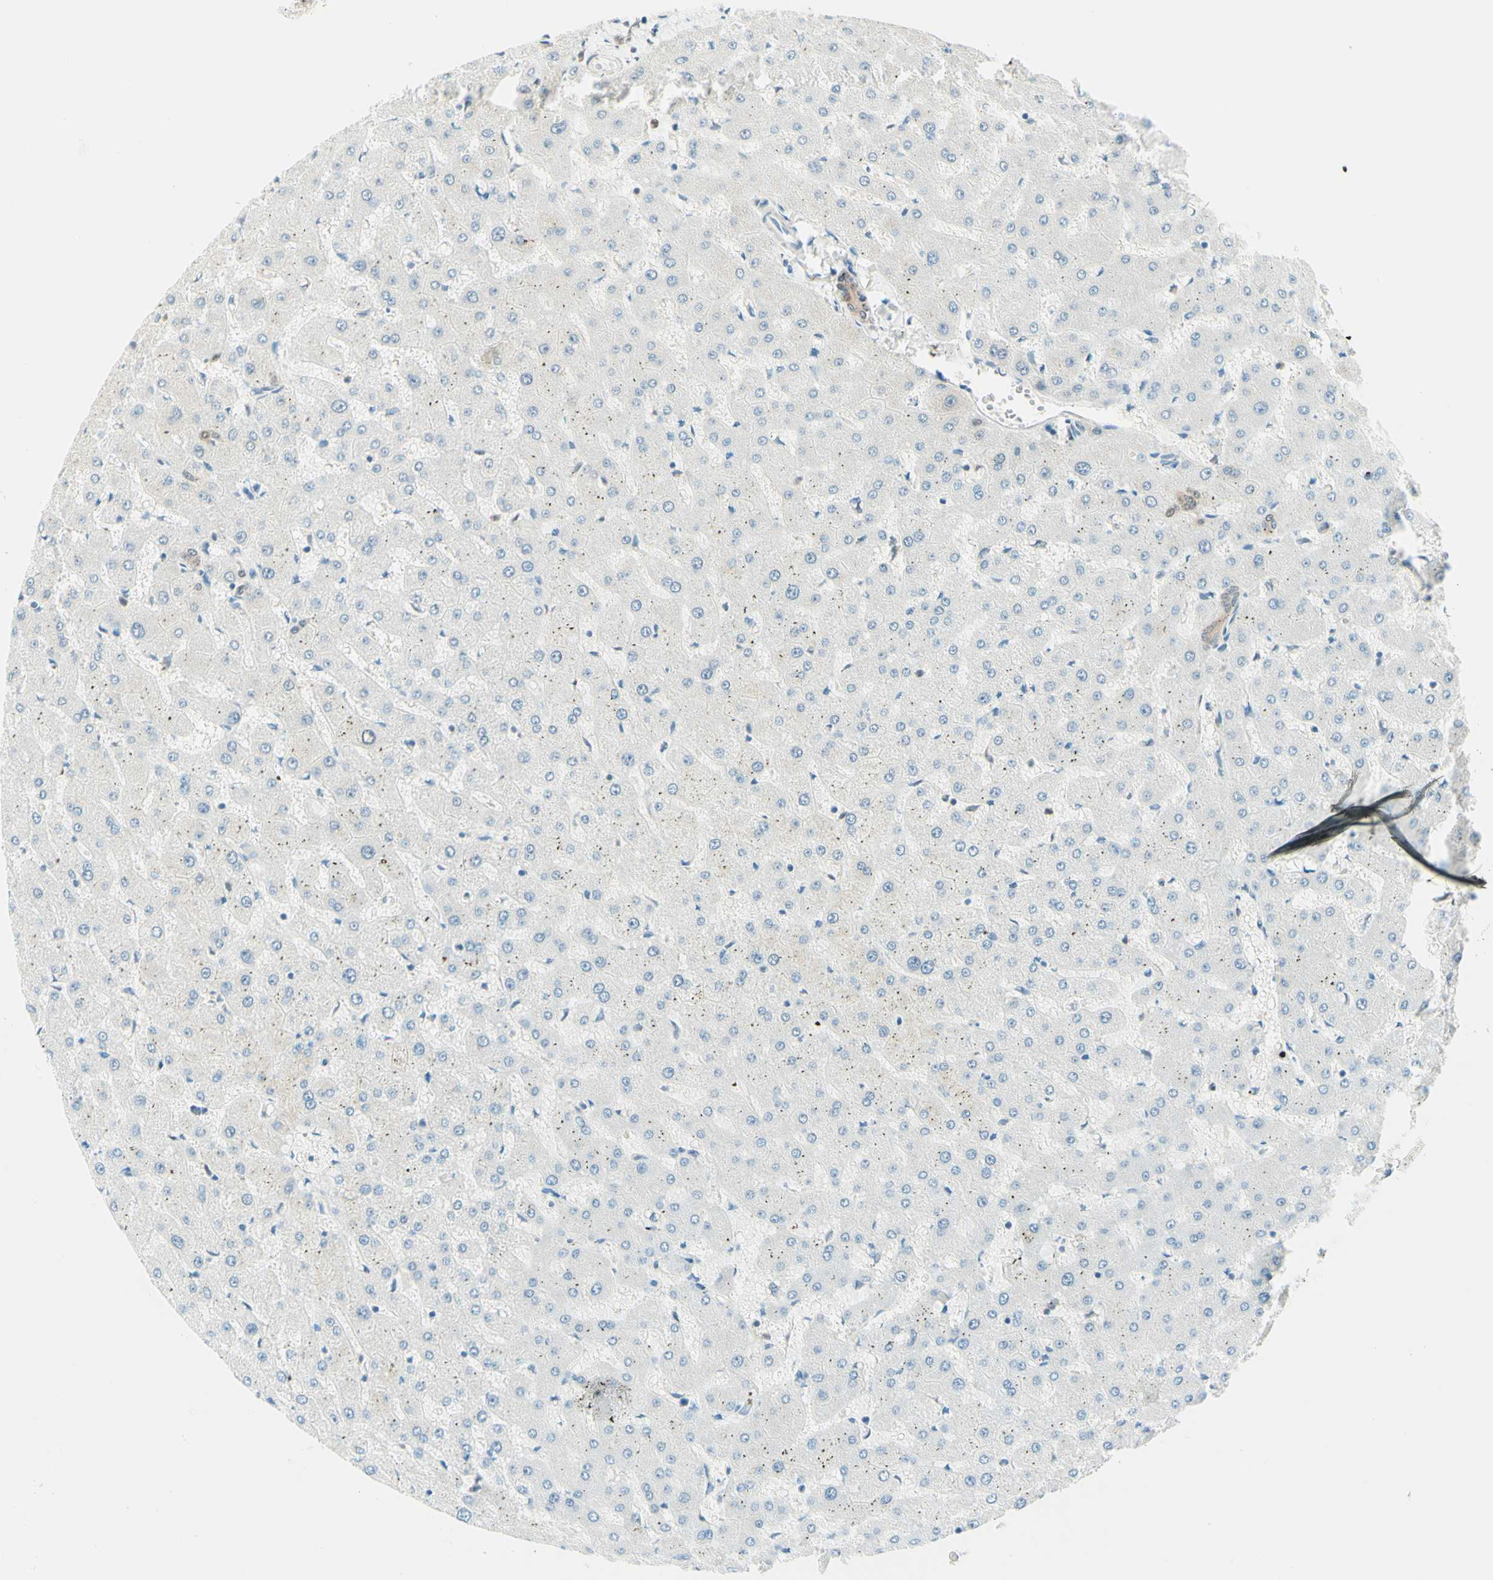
{"staining": {"intensity": "weak", "quantity": ">75%", "location": "cytoplasmic/membranous"}, "tissue": "liver", "cell_type": "Cholangiocytes", "image_type": "normal", "snomed": [{"axis": "morphology", "description": "Normal tissue, NOS"}, {"axis": "topography", "description": "Liver"}], "caption": "Protein expression analysis of benign human liver reveals weak cytoplasmic/membranous staining in about >75% of cholangiocytes. (DAB IHC with brightfield microscopy, high magnification).", "gene": "UPK3B", "patient": {"sex": "female", "age": 63}}